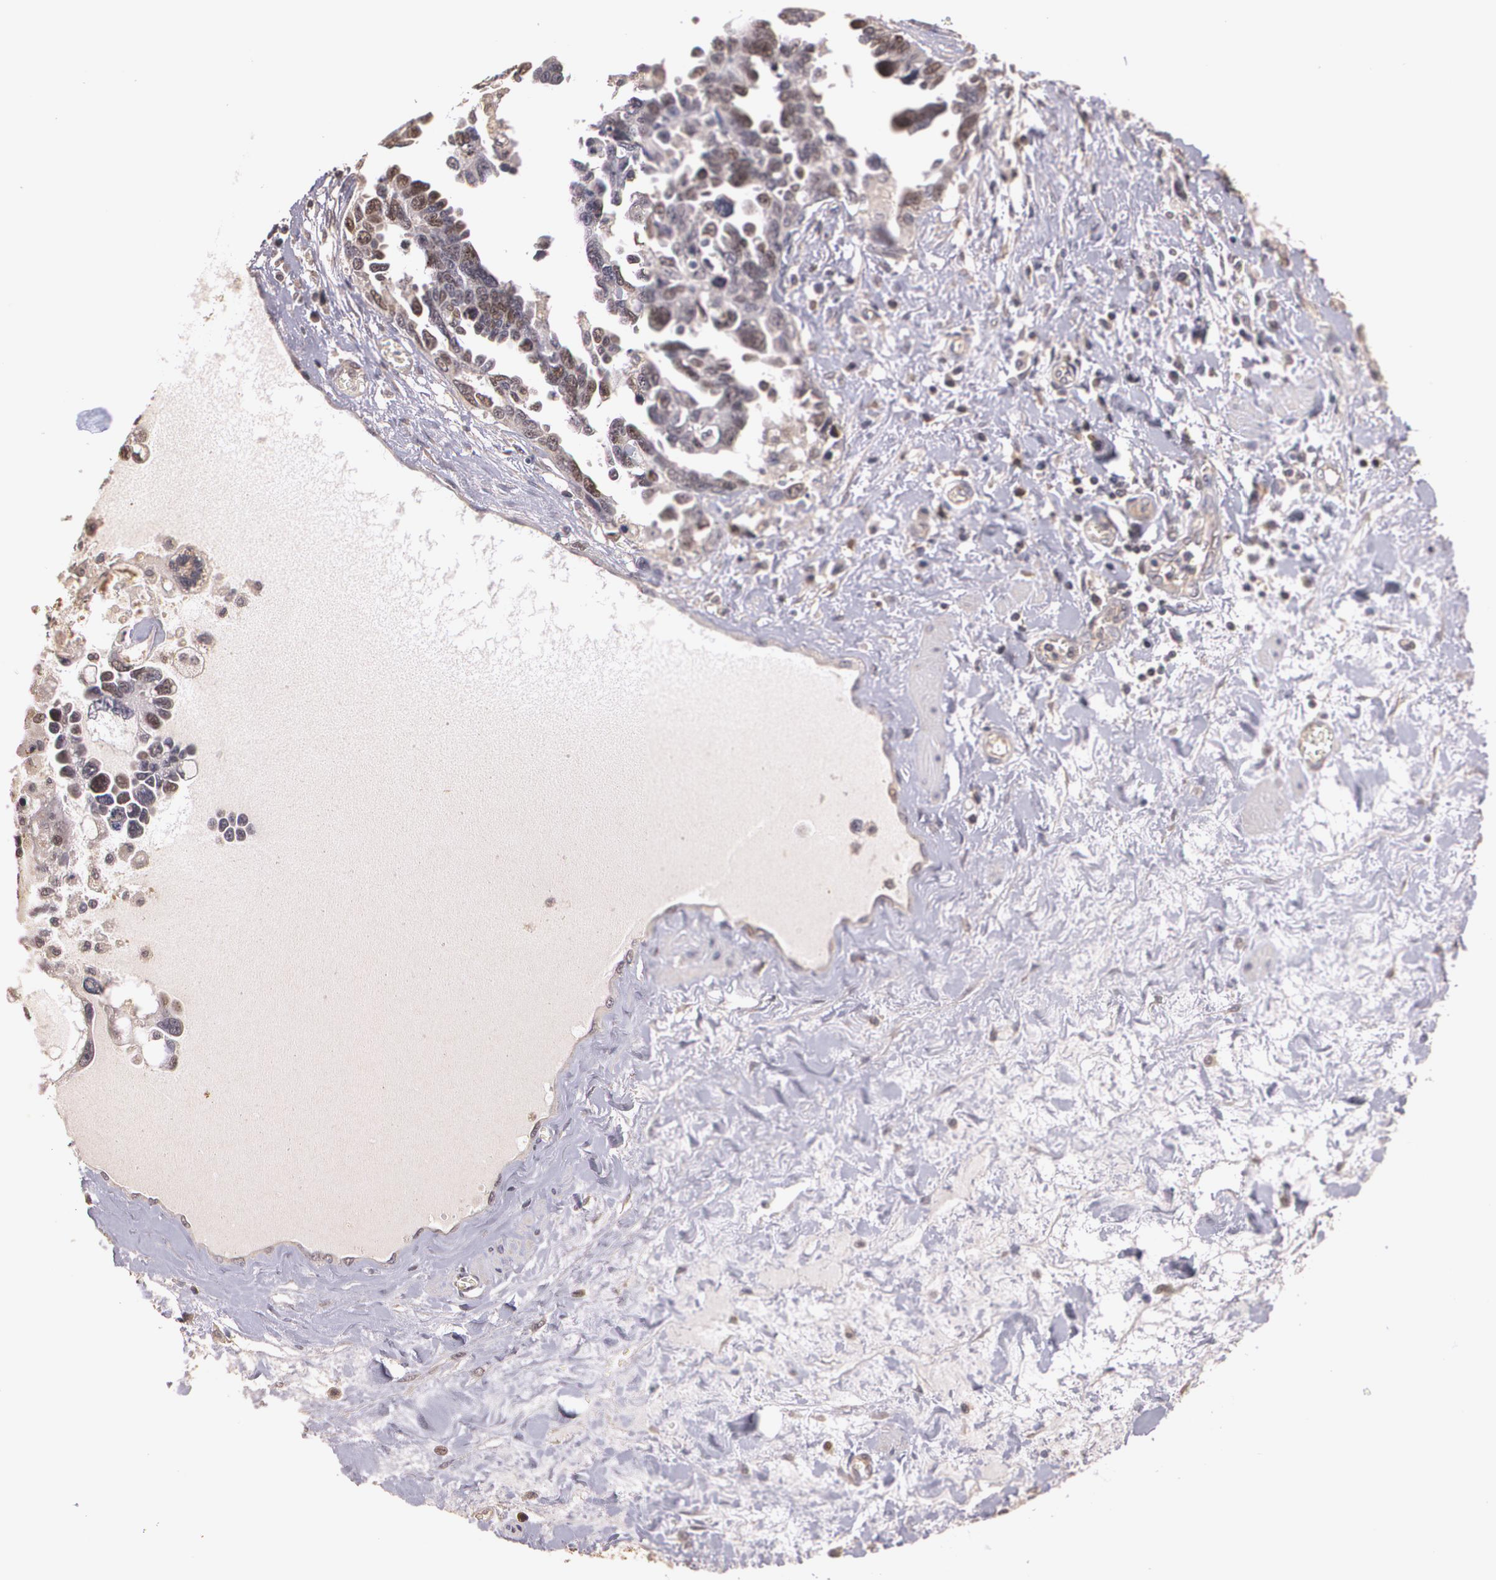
{"staining": {"intensity": "moderate", "quantity": "25%-75%", "location": "nuclear"}, "tissue": "ovarian cancer", "cell_type": "Tumor cells", "image_type": "cancer", "snomed": [{"axis": "morphology", "description": "Cystadenocarcinoma, serous, NOS"}, {"axis": "topography", "description": "Ovary"}], "caption": "DAB (3,3'-diaminobenzidine) immunohistochemical staining of human ovarian cancer displays moderate nuclear protein positivity in about 25%-75% of tumor cells.", "gene": "BRCA1", "patient": {"sex": "female", "age": 63}}